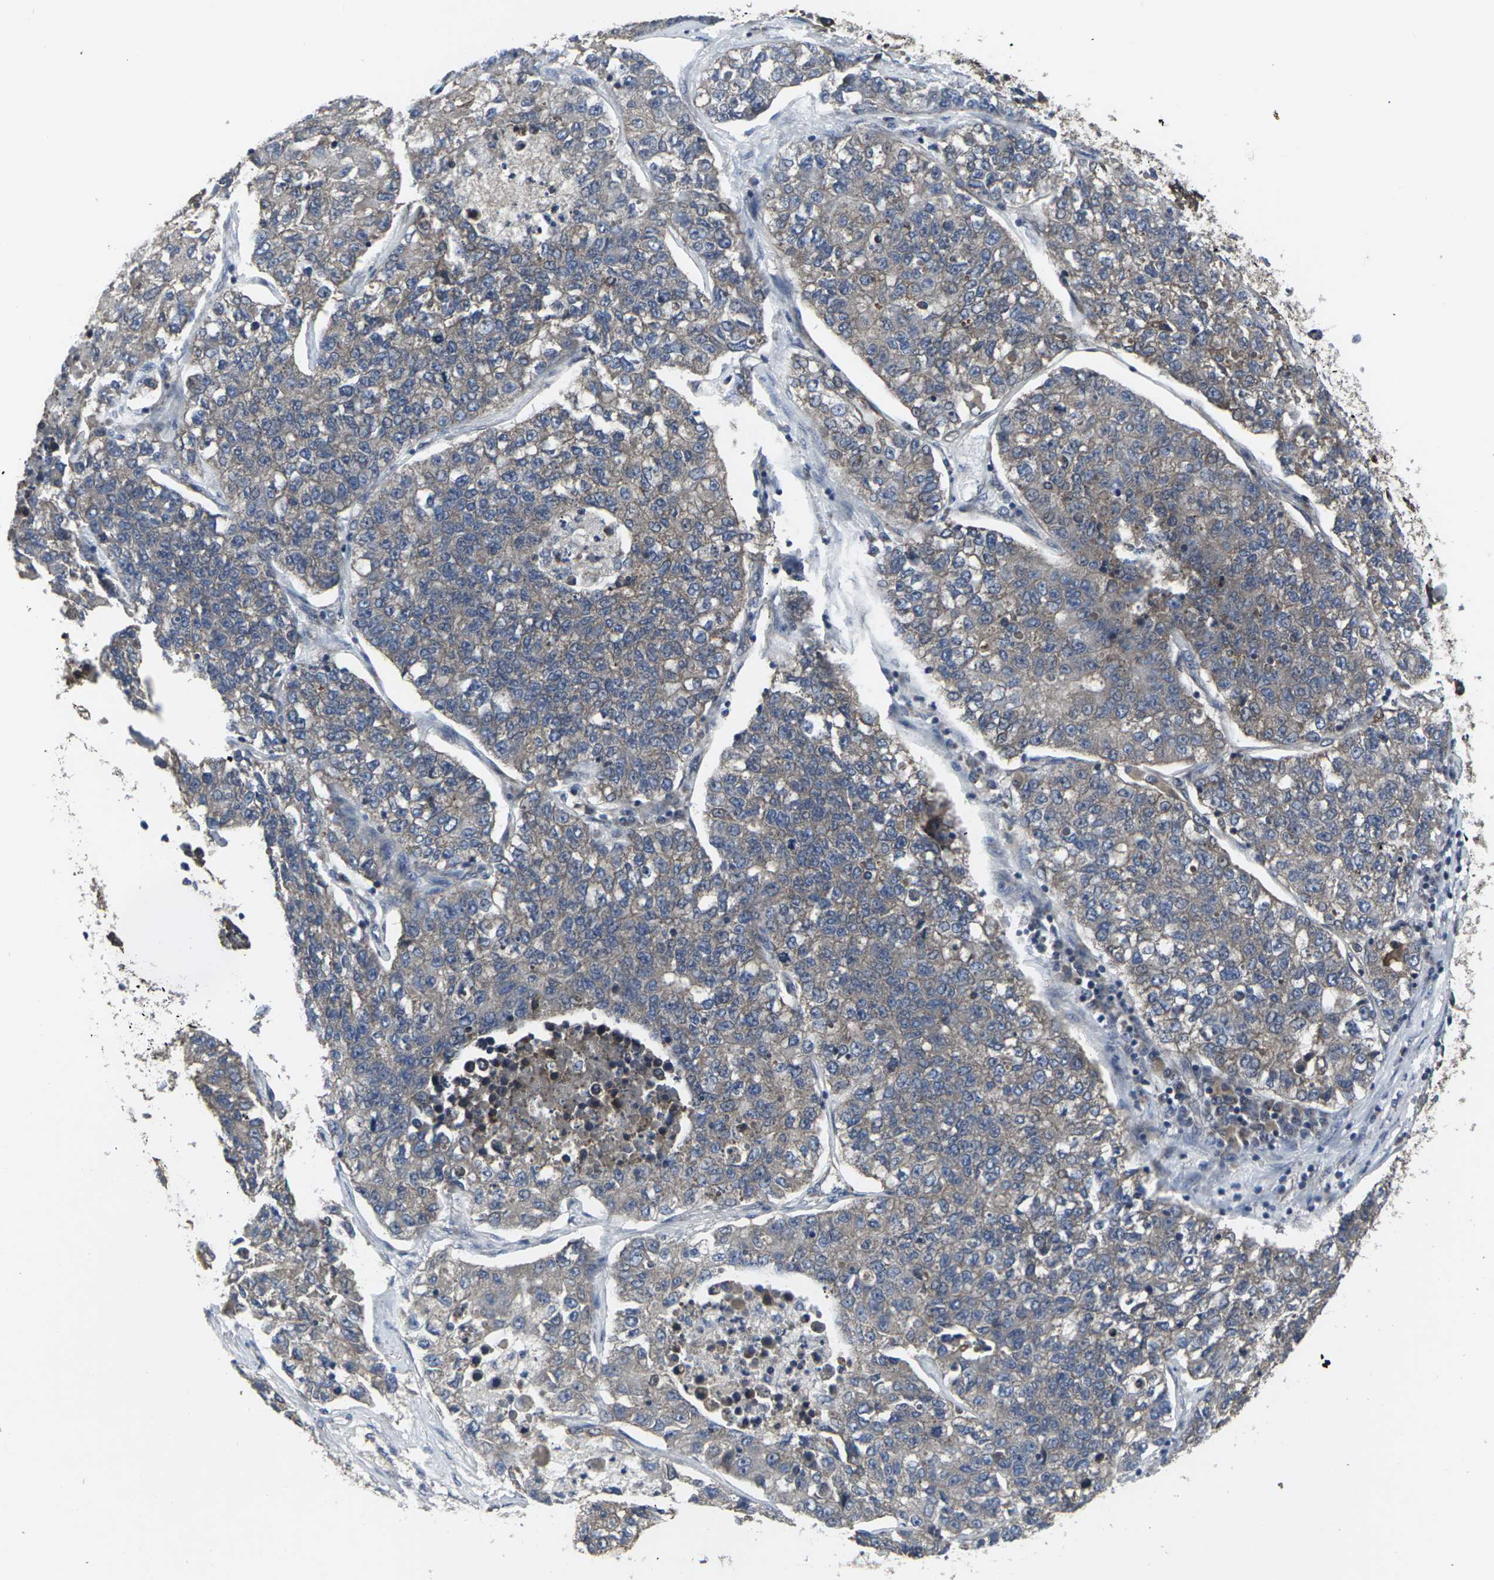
{"staining": {"intensity": "moderate", "quantity": ">75%", "location": "cytoplasmic/membranous"}, "tissue": "lung cancer", "cell_type": "Tumor cells", "image_type": "cancer", "snomed": [{"axis": "morphology", "description": "Adenocarcinoma, NOS"}, {"axis": "topography", "description": "Lung"}], "caption": "Adenocarcinoma (lung) tissue demonstrates moderate cytoplasmic/membranous expression in approximately >75% of tumor cells", "gene": "MAPKAPK2", "patient": {"sex": "male", "age": 49}}